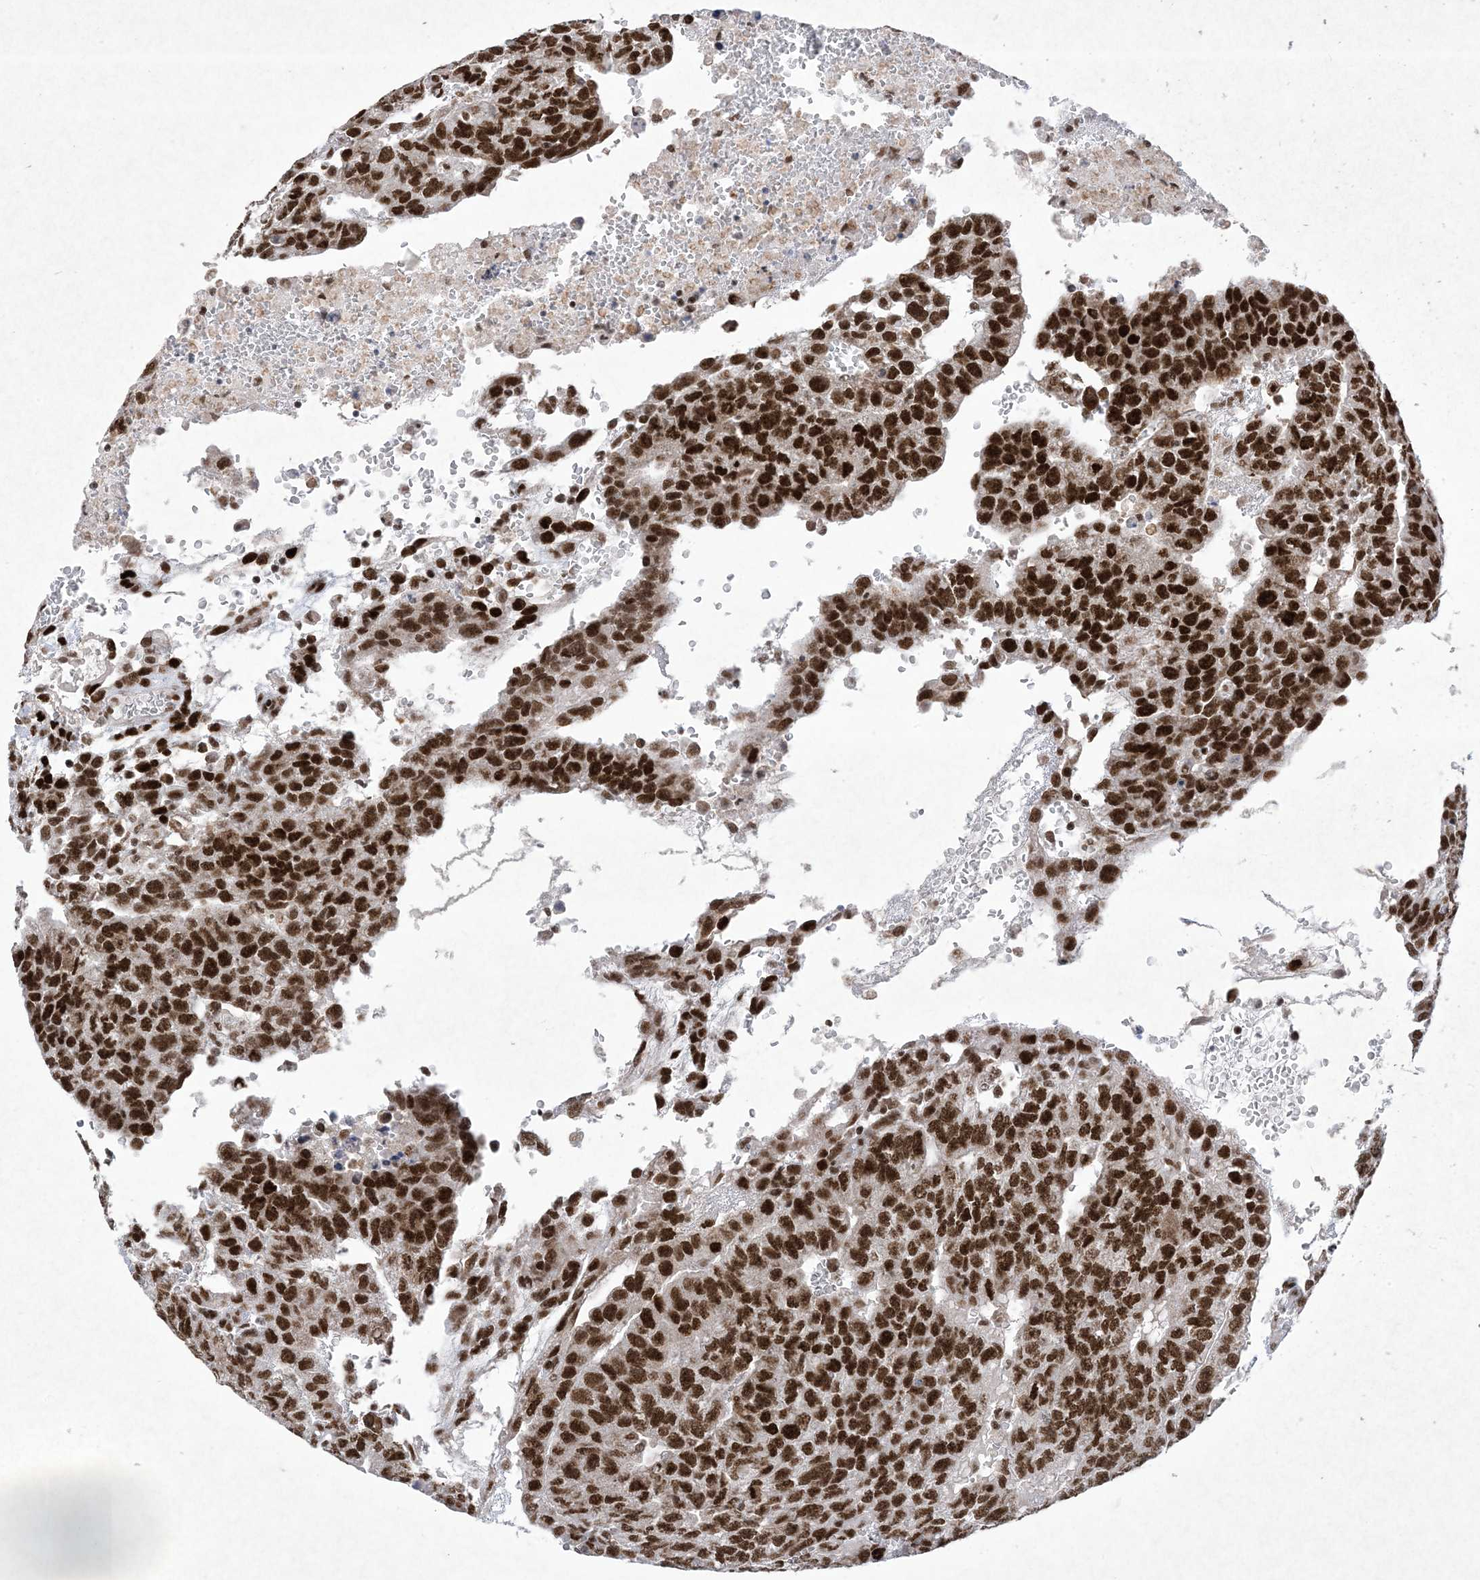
{"staining": {"intensity": "strong", "quantity": ">75%", "location": "nuclear"}, "tissue": "testis cancer", "cell_type": "Tumor cells", "image_type": "cancer", "snomed": [{"axis": "morphology", "description": "Seminoma, NOS"}, {"axis": "morphology", "description": "Carcinoma, Embryonal, NOS"}, {"axis": "topography", "description": "Testis"}], "caption": "Embryonal carcinoma (testis) was stained to show a protein in brown. There is high levels of strong nuclear positivity in about >75% of tumor cells.", "gene": "PKNOX2", "patient": {"sex": "male", "age": 52}}